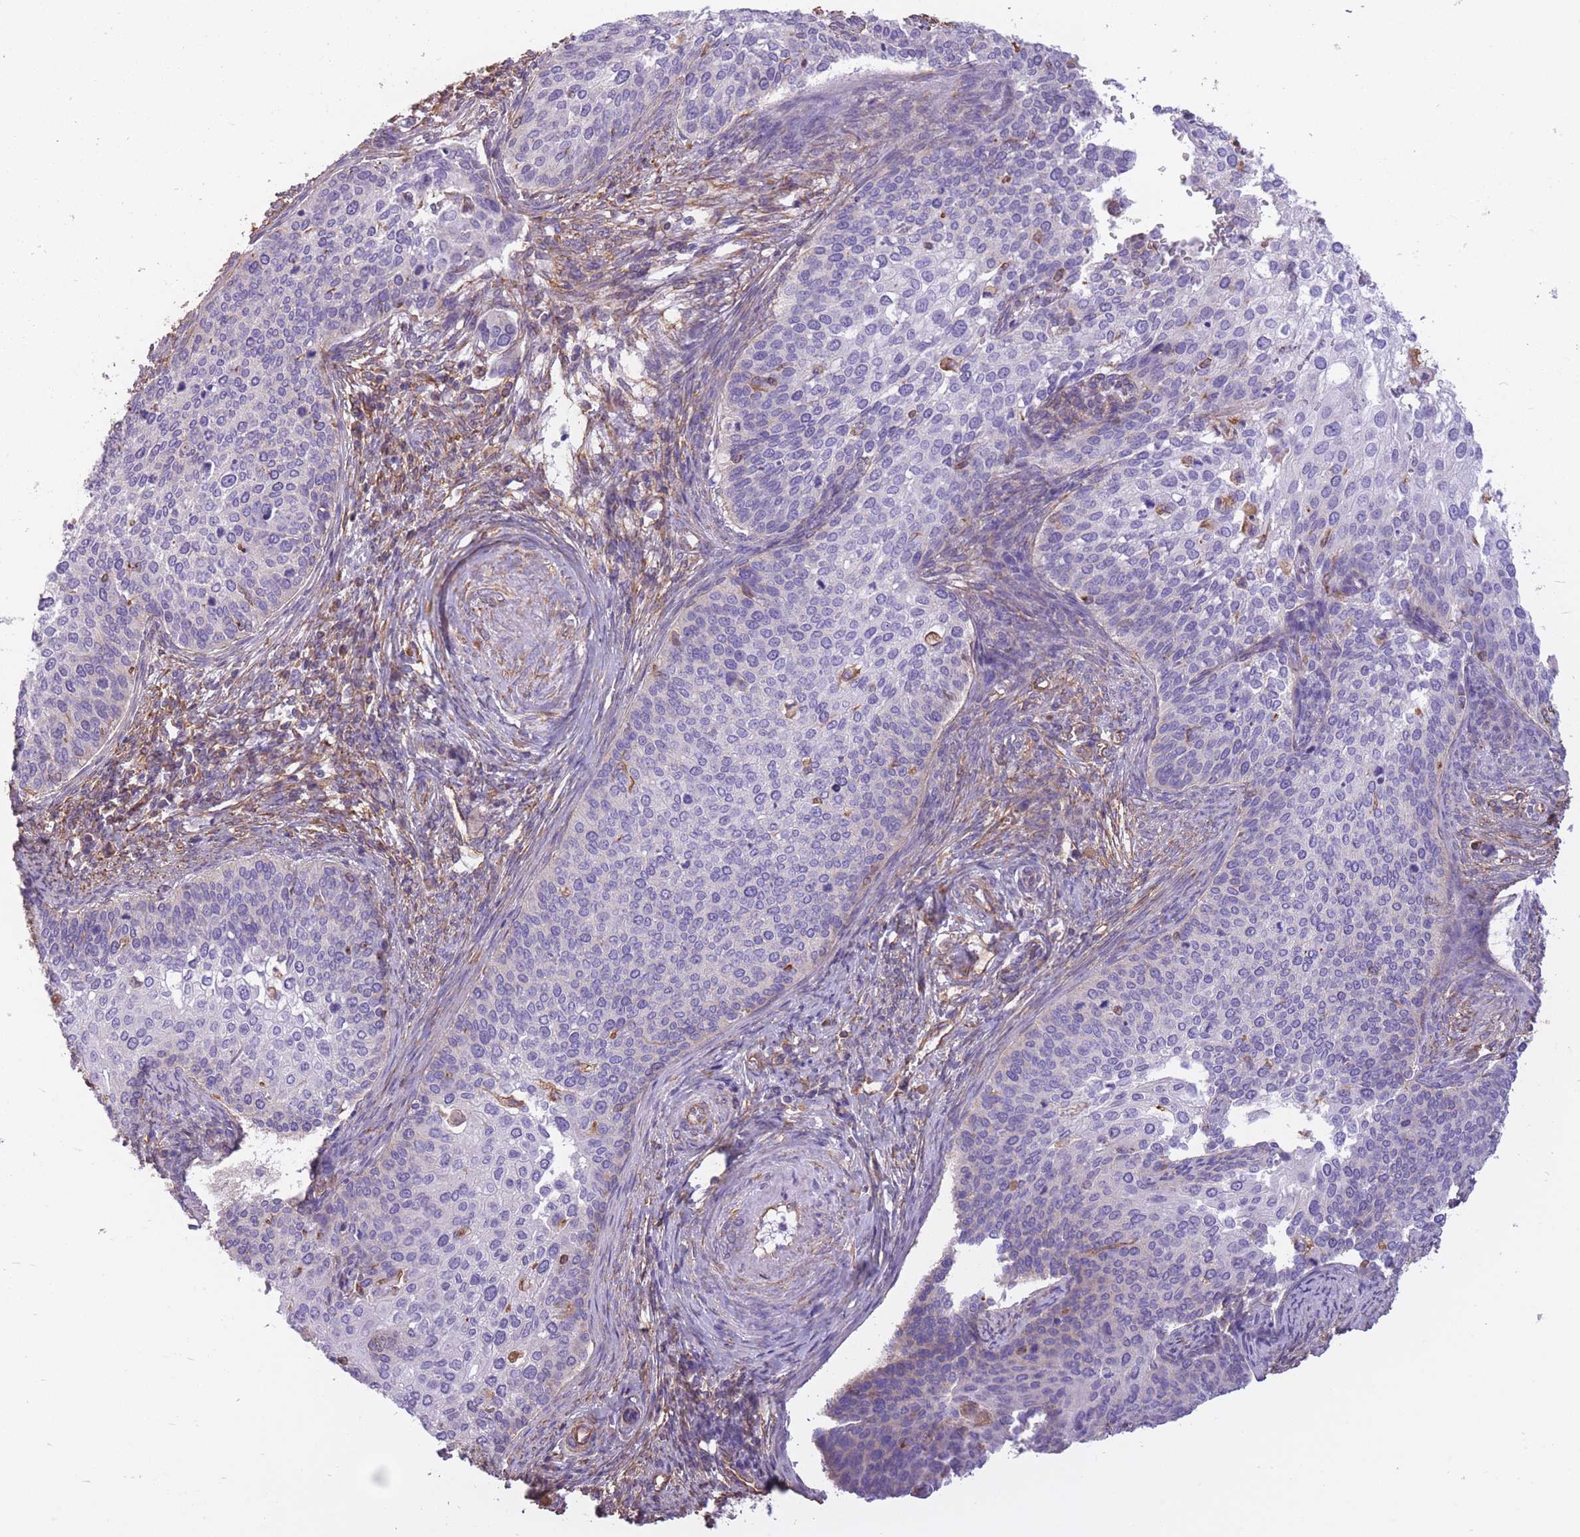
{"staining": {"intensity": "negative", "quantity": "none", "location": "none"}, "tissue": "cervical cancer", "cell_type": "Tumor cells", "image_type": "cancer", "snomed": [{"axis": "morphology", "description": "Squamous cell carcinoma, NOS"}, {"axis": "topography", "description": "Cervix"}], "caption": "A micrograph of cervical cancer (squamous cell carcinoma) stained for a protein reveals no brown staining in tumor cells.", "gene": "ADD1", "patient": {"sex": "female", "age": 44}}